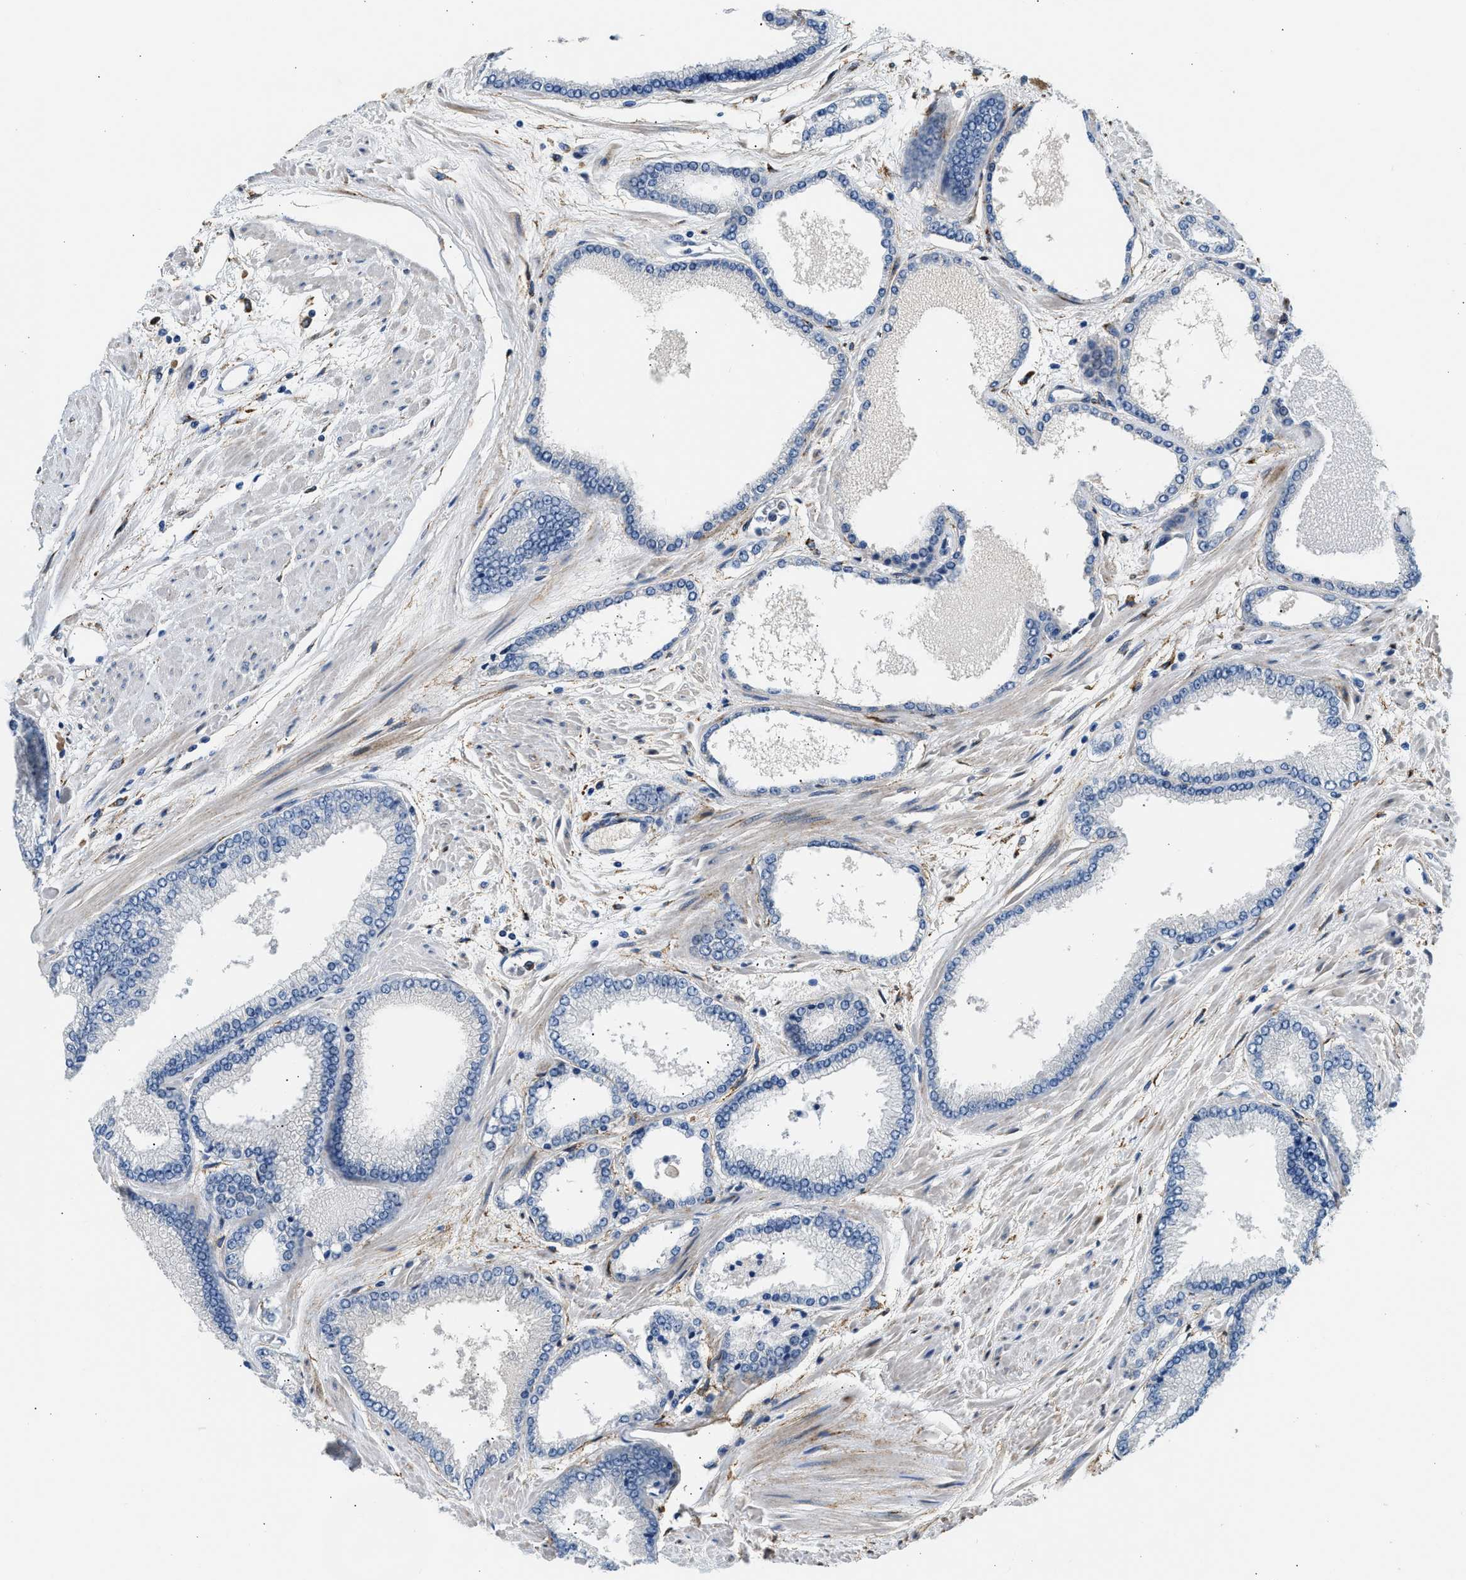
{"staining": {"intensity": "negative", "quantity": "none", "location": "none"}, "tissue": "prostate cancer", "cell_type": "Tumor cells", "image_type": "cancer", "snomed": [{"axis": "morphology", "description": "Adenocarcinoma, High grade"}, {"axis": "topography", "description": "Prostate"}], "caption": "Immunohistochemical staining of human prostate cancer (high-grade adenocarcinoma) exhibits no significant positivity in tumor cells.", "gene": "LRP1", "patient": {"sex": "male", "age": 61}}